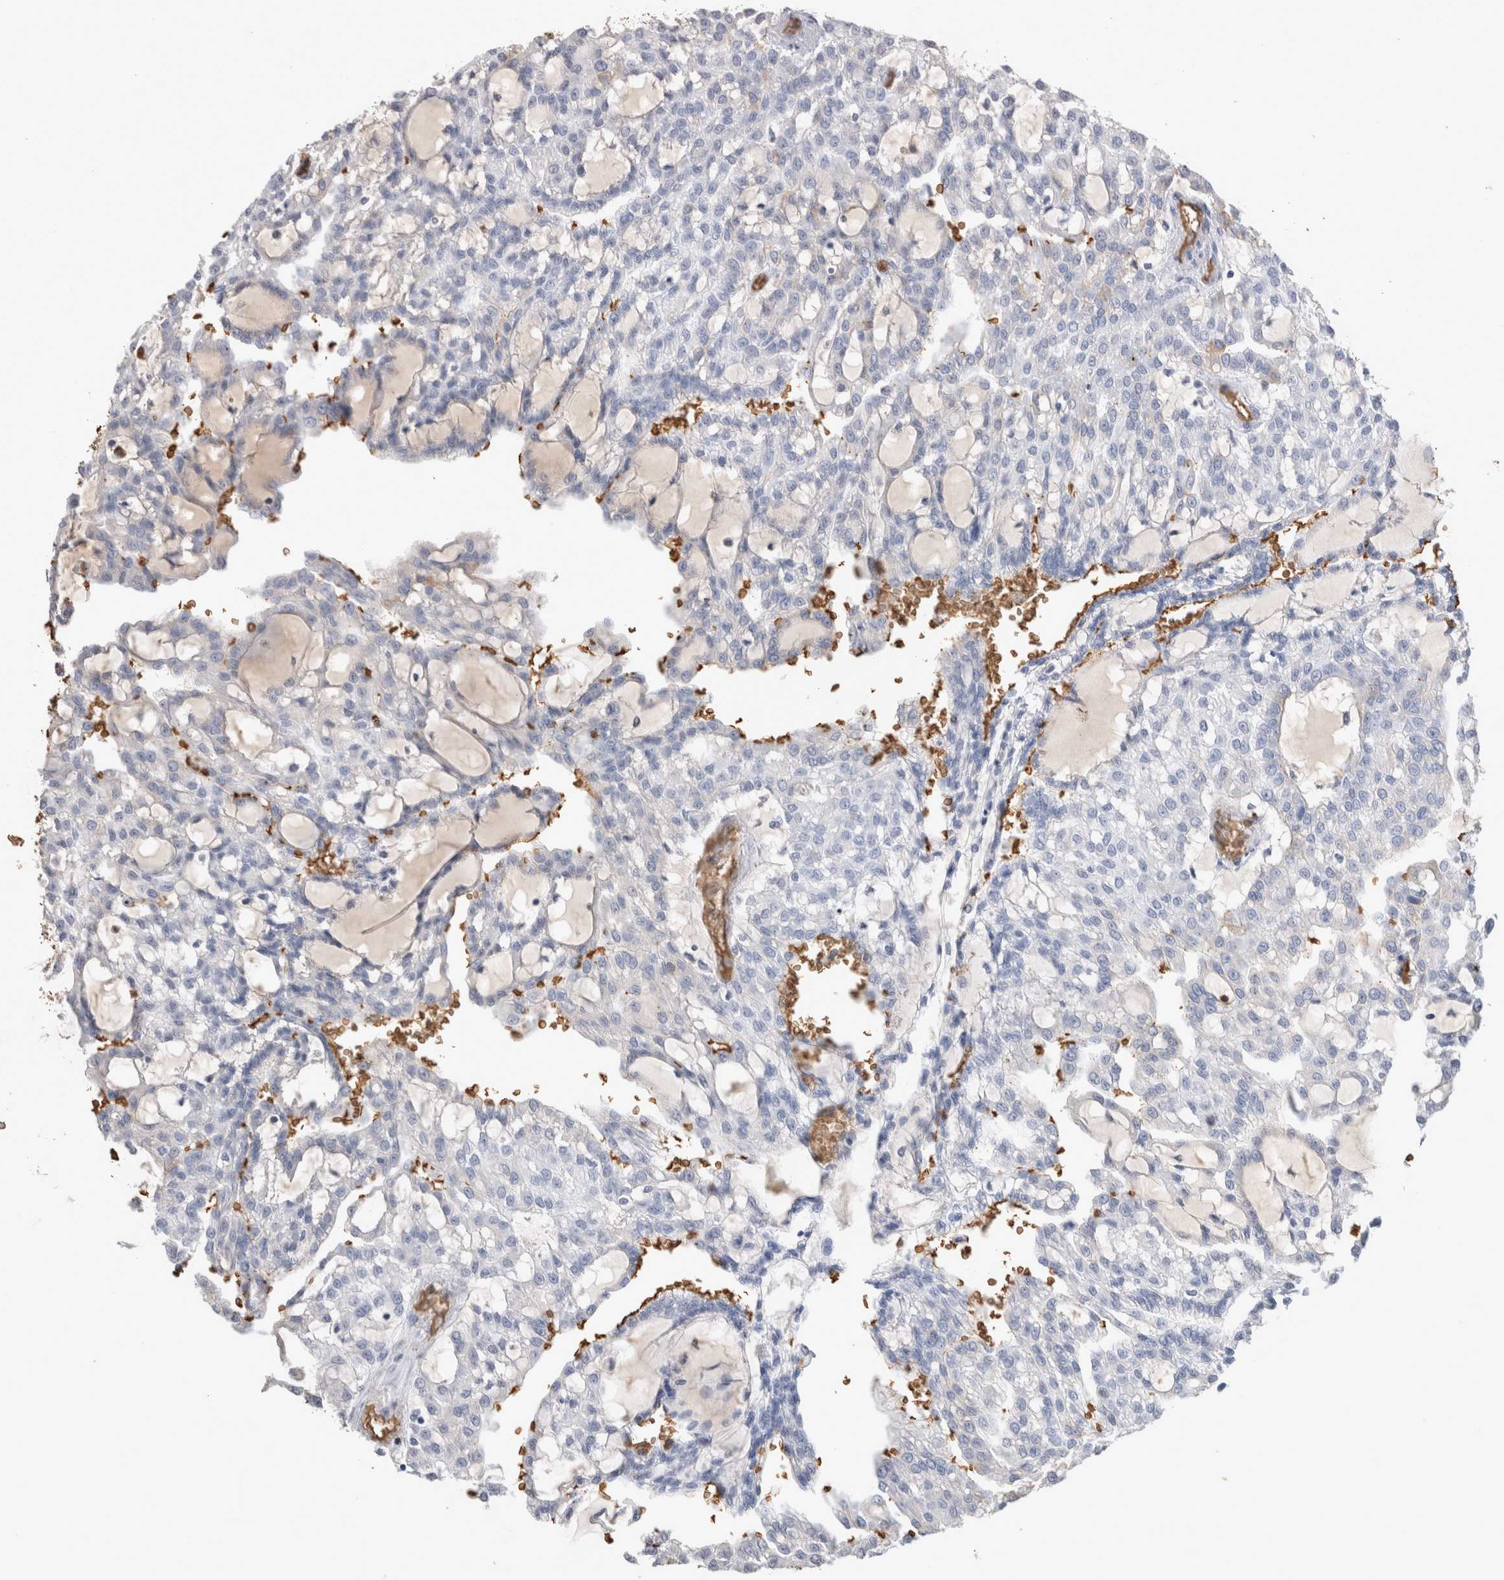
{"staining": {"intensity": "negative", "quantity": "none", "location": "none"}, "tissue": "renal cancer", "cell_type": "Tumor cells", "image_type": "cancer", "snomed": [{"axis": "morphology", "description": "Adenocarcinoma, NOS"}, {"axis": "topography", "description": "Kidney"}], "caption": "The micrograph displays no staining of tumor cells in renal cancer (adenocarcinoma).", "gene": "IL17RC", "patient": {"sex": "male", "age": 63}}